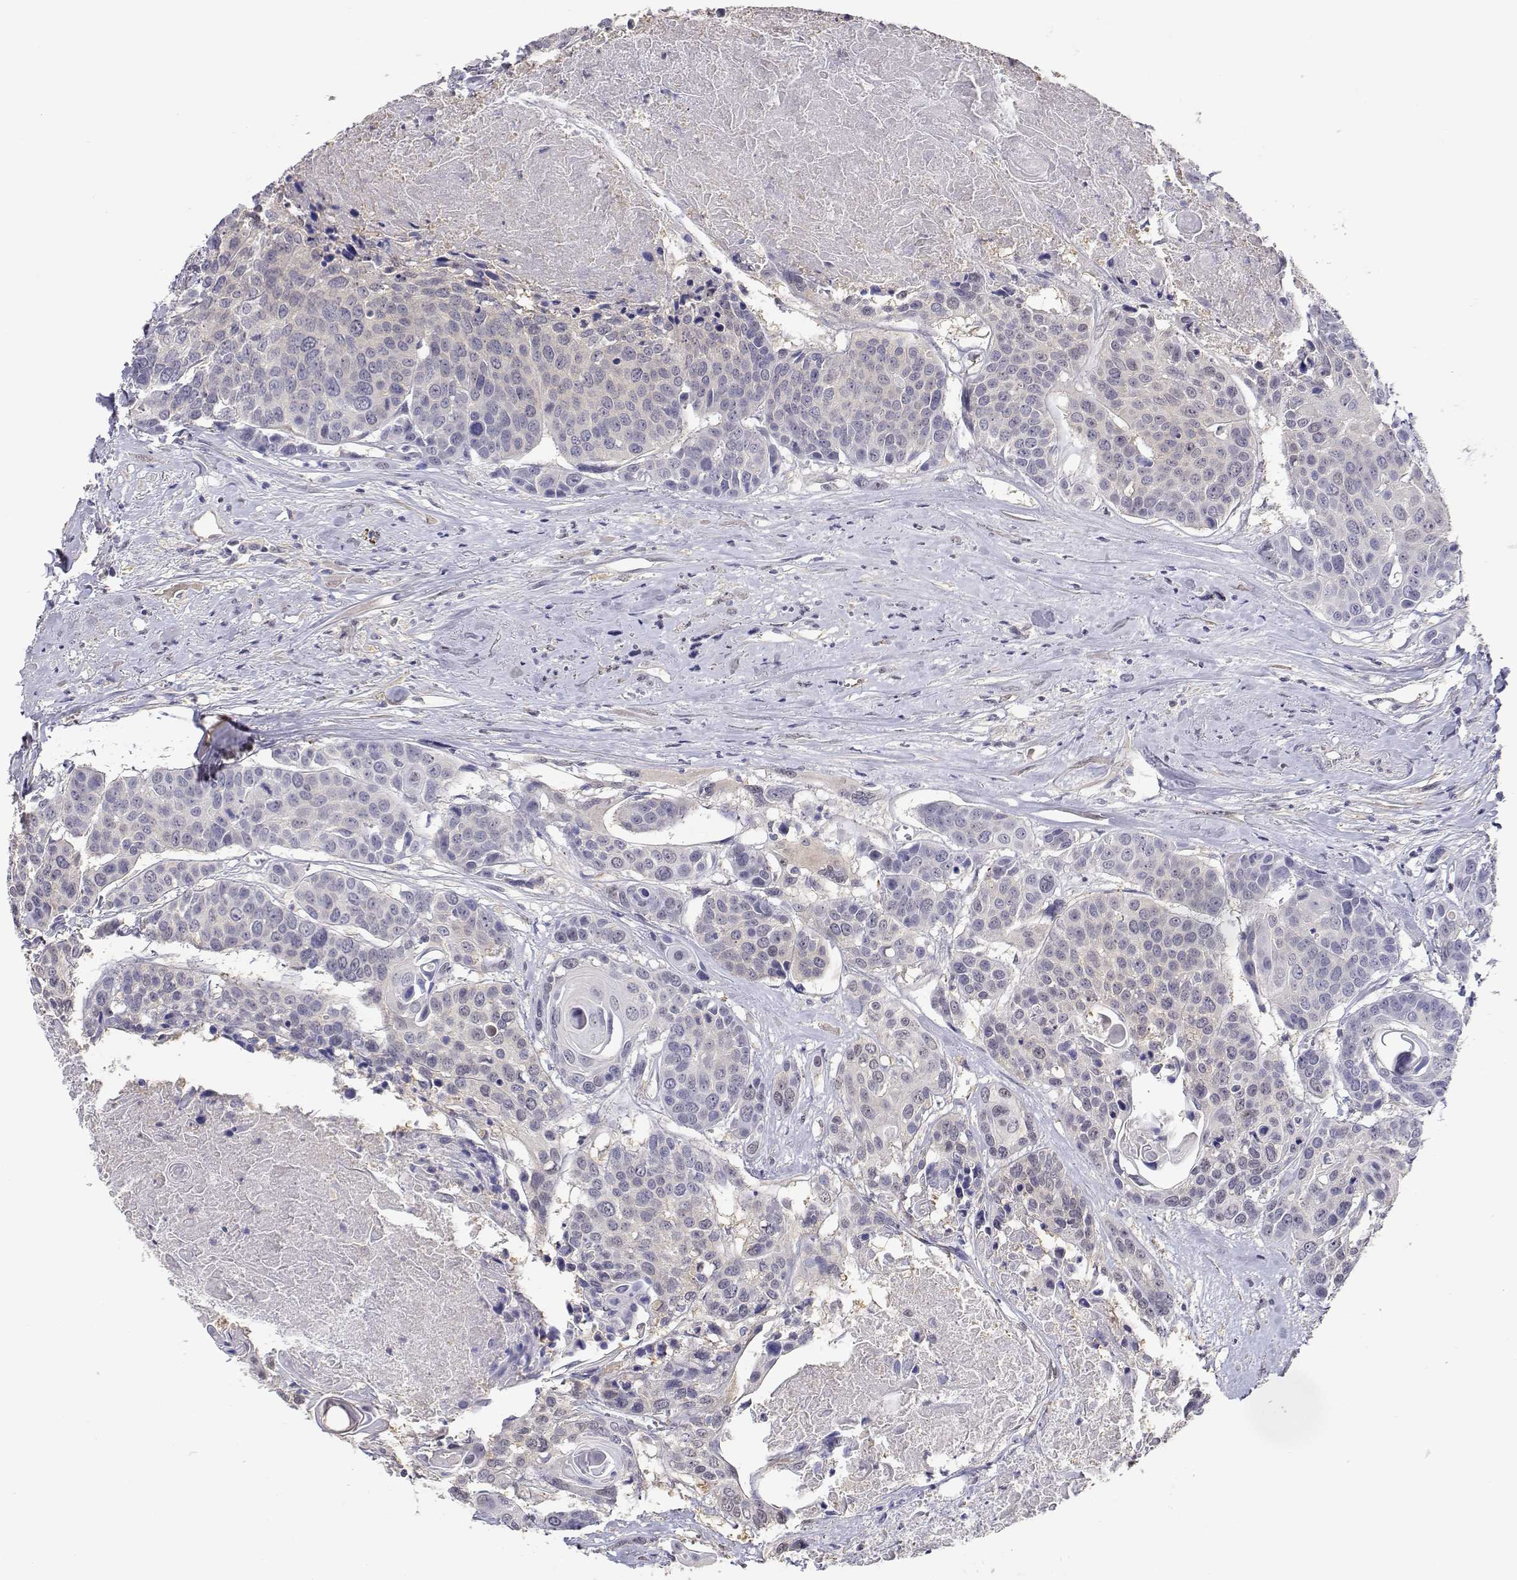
{"staining": {"intensity": "negative", "quantity": "none", "location": "none"}, "tissue": "head and neck cancer", "cell_type": "Tumor cells", "image_type": "cancer", "snomed": [{"axis": "morphology", "description": "Squamous cell carcinoma, NOS"}, {"axis": "topography", "description": "Oral tissue"}, {"axis": "topography", "description": "Head-Neck"}], "caption": "Tumor cells are negative for protein expression in human head and neck squamous cell carcinoma.", "gene": "ADA", "patient": {"sex": "male", "age": 56}}